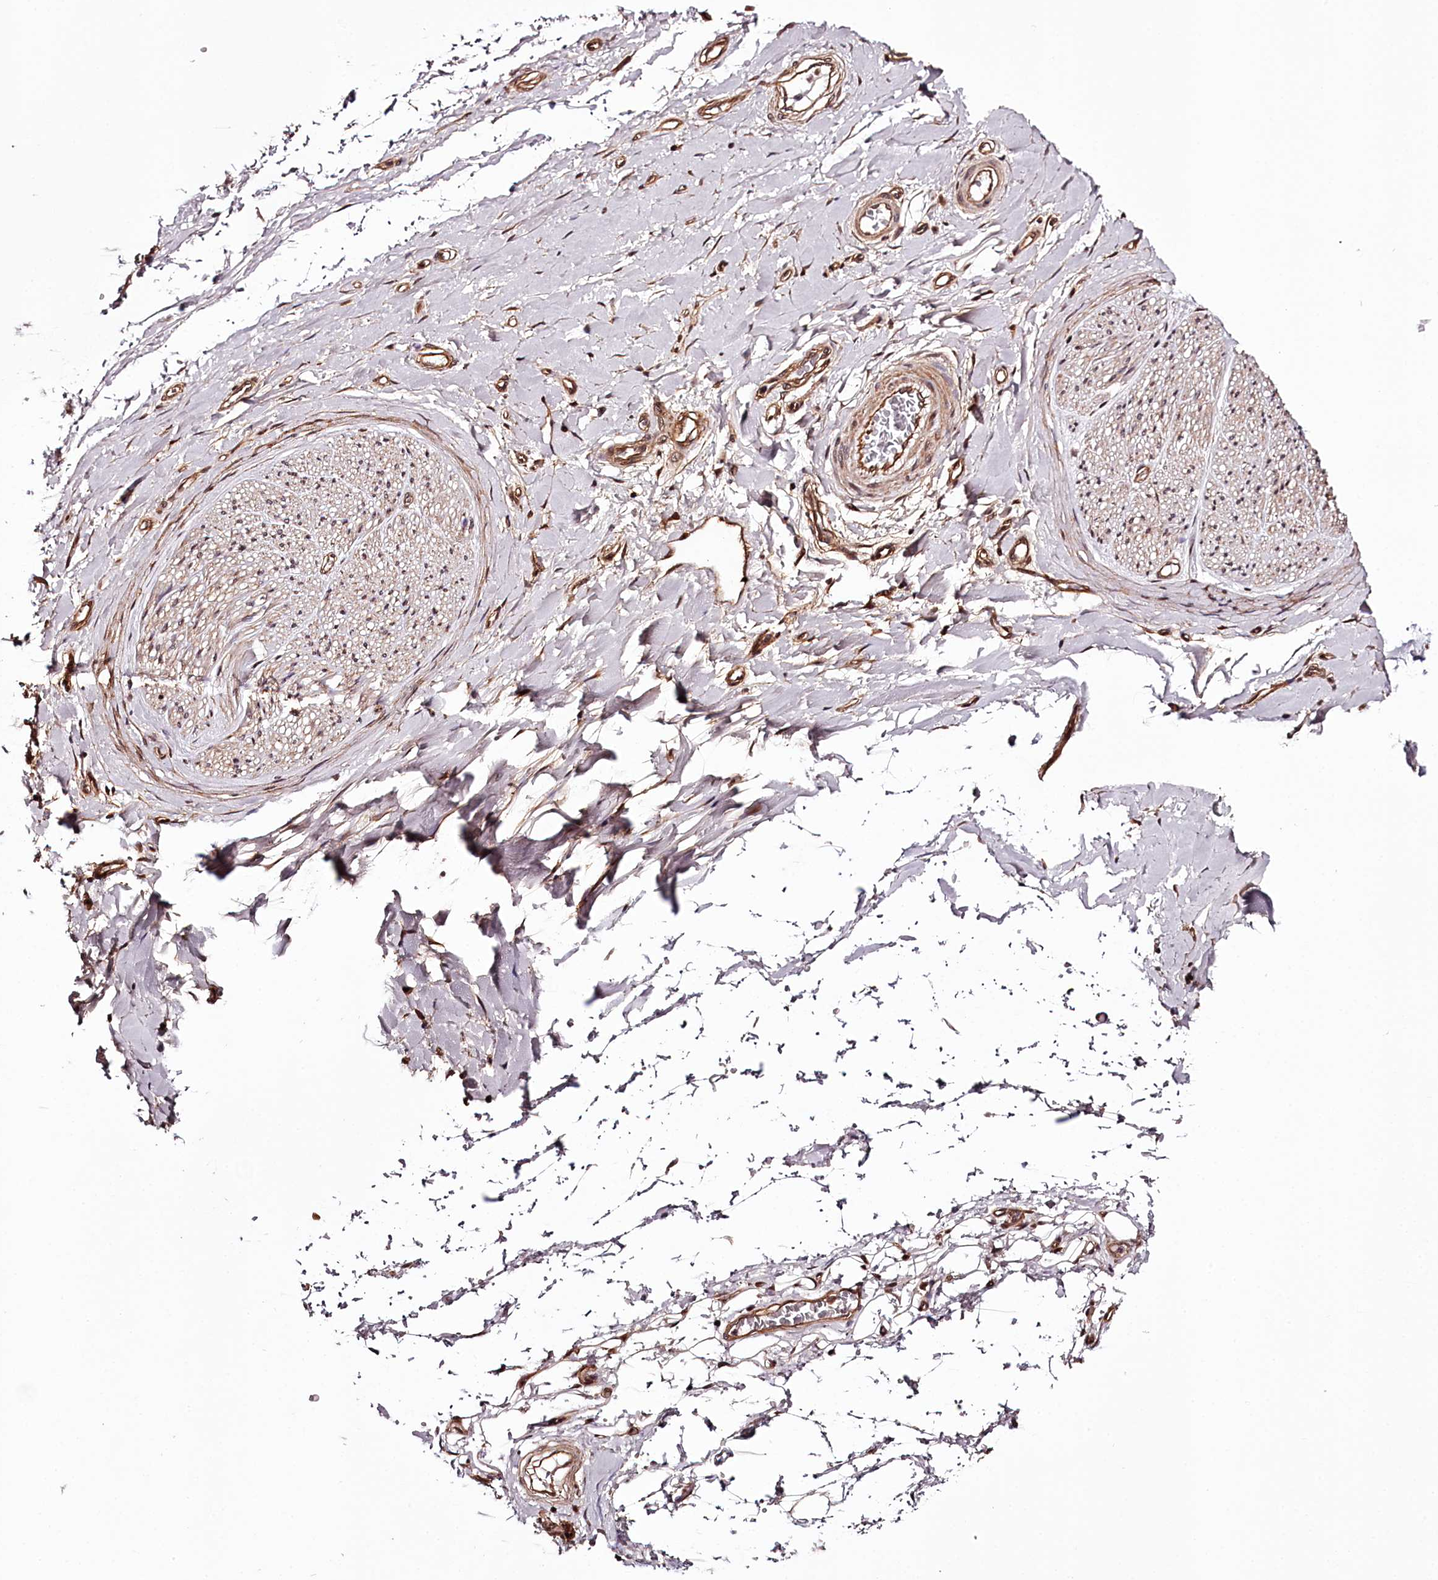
{"staining": {"intensity": "moderate", "quantity": ">75%", "location": "cytoplasmic/membranous,nuclear"}, "tissue": "adipose tissue", "cell_type": "Adipocytes", "image_type": "normal", "snomed": [{"axis": "morphology", "description": "Normal tissue, NOS"}, {"axis": "morphology", "description": "Adenocarcinoma, NOS"}, {"axis": "topography", "description": "Stomach, upper"}, {"axis": "topography", "description": "Peripheral nerve tissue"}], "caption": "Adipose tissue stained with DAB immunohistochemistry demonstrates medium levels of moderate cytoplasmic/membranous,nuclear positivity in about >75% of adipocytes. (brown staining indicates protein expression, while blue staining denotes nuclei).", "gene": "TTC33", "patient": {"sex": "male", "age": 62}}